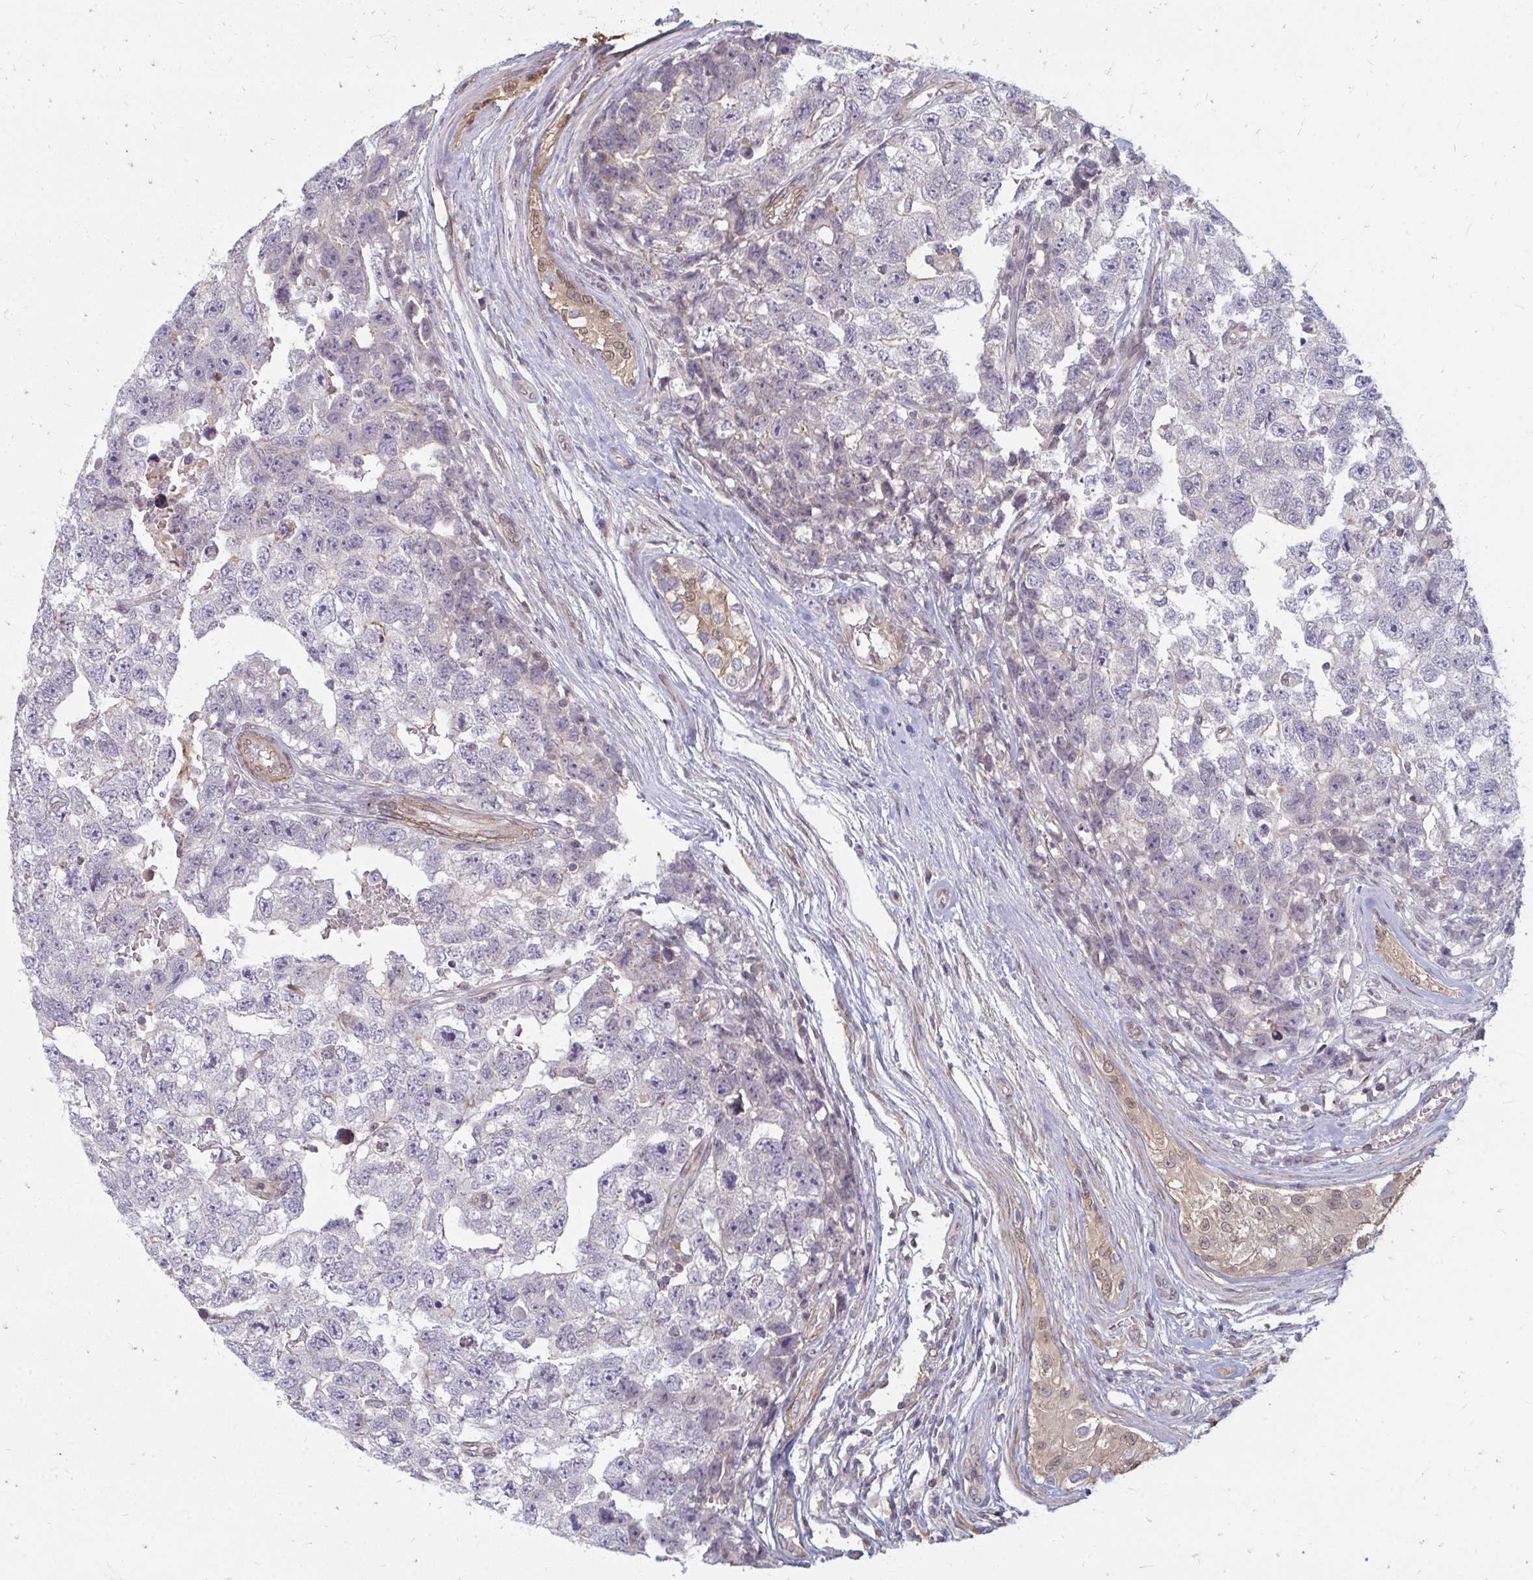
{"staining": {"intensity": "negative", "quantity": "none", "location": "none"}, "tissue": "testis cancer", "cell_type": "Tumor cells", "image_type": "cancer", "snomed": [{"axis": "morphology", "description": "Carcinoma, Embryonal, NOS"}, {"axis": "topography", "description": "Testis"}], "caption": "There is no significant expression in tumor cells of testis cancer (embryonal carcinoma). (Stains: DAB immunohistochemistry with hematoxylin counter stain, Microscopy: brightfield microscopy at high magnification).", "gene": "GPC5", "patient": {"sex": "male", "age": 22}}